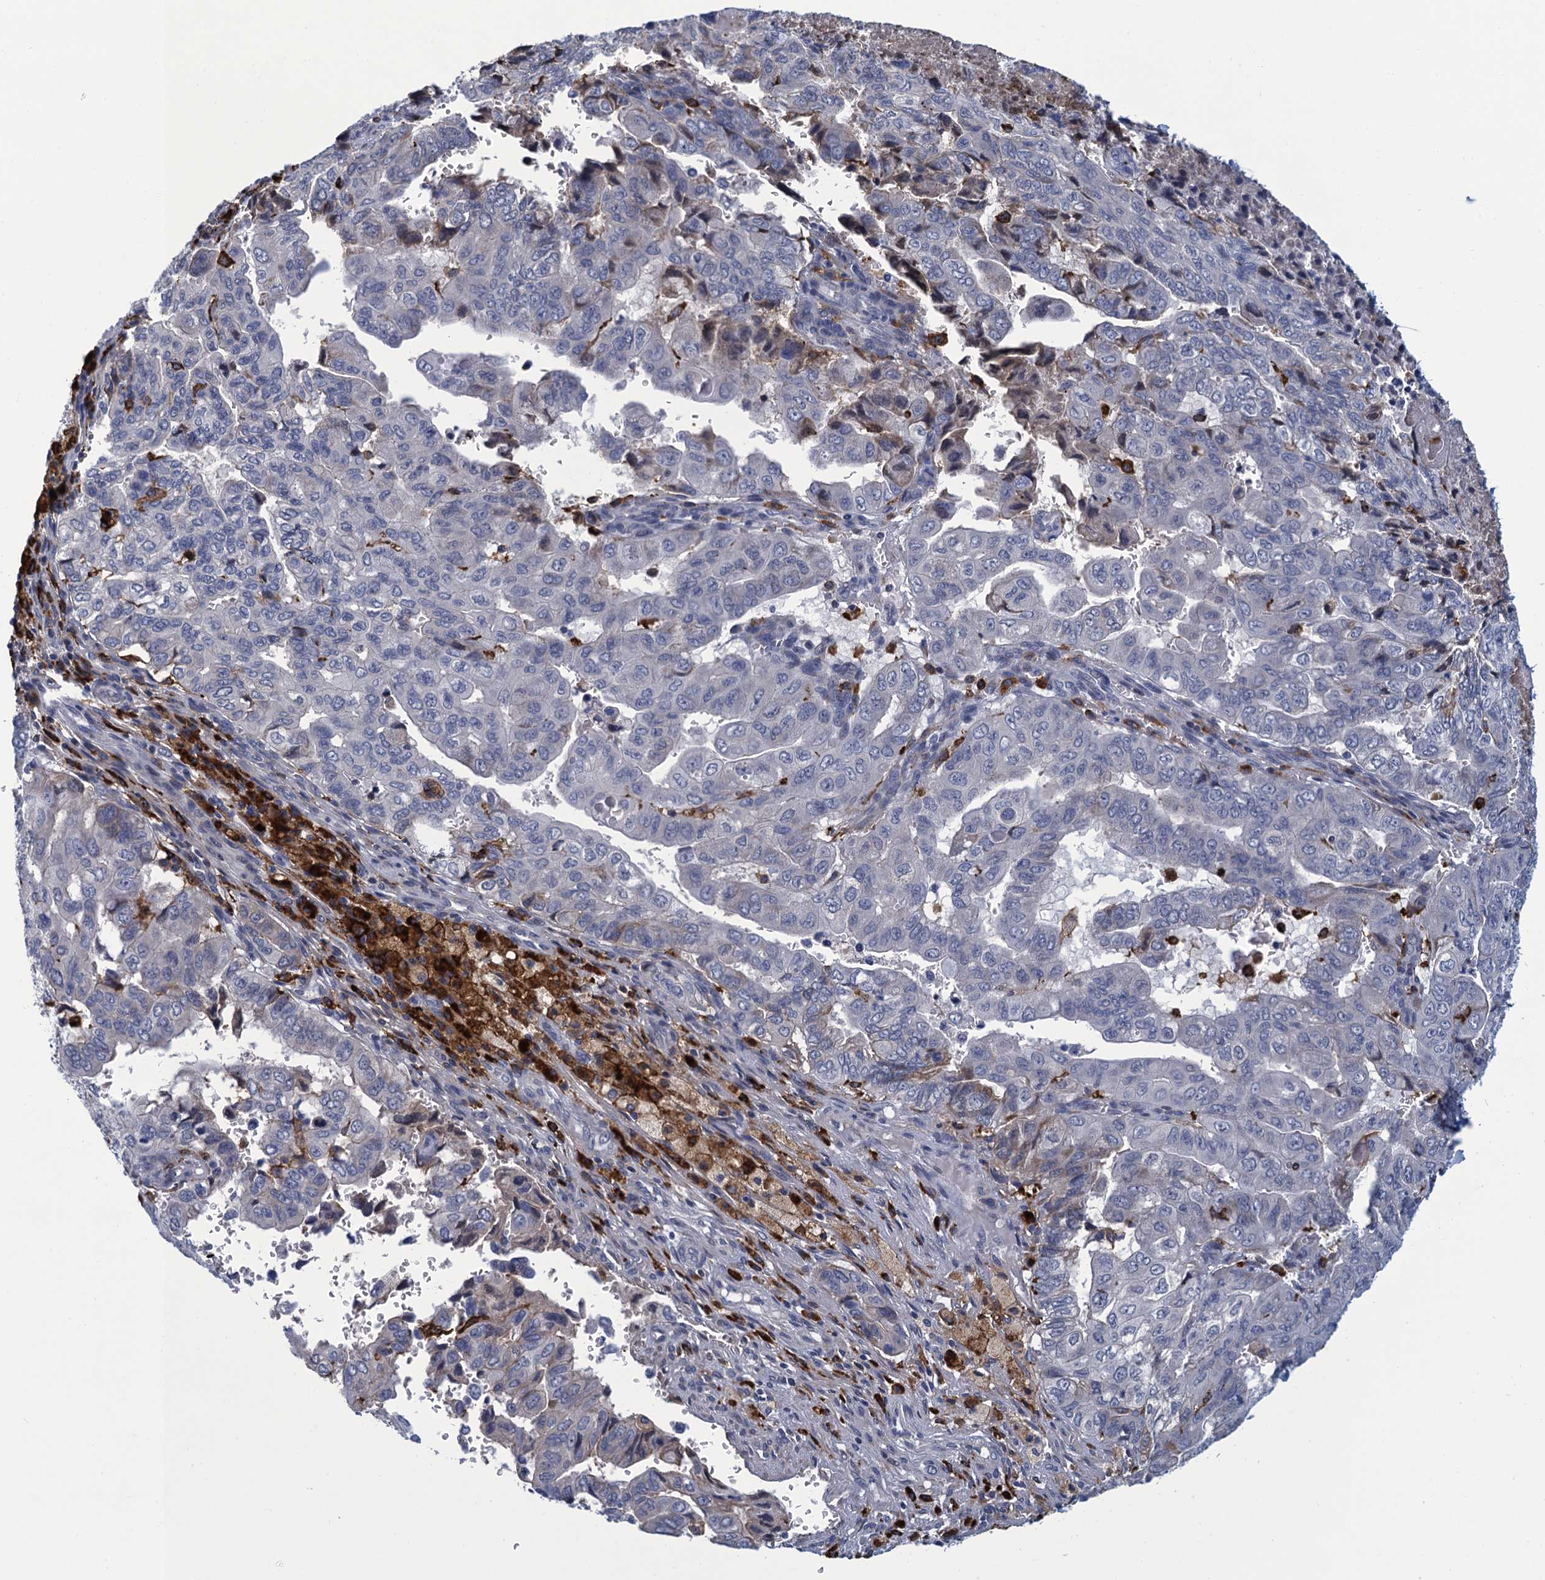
{"staining": {"intensity": "negative", "quantity": "none", "location": "none"}, "tissue": "pancreatic cancer", "cell_type": "Tumor cells", "image_type": "cancer", "snomed": [{"axis": "morphology", "description": "Adenocarcinoma, NOS"}, {"axis": "topography", "description": "Pancreas"}], "caption": "Immunohistochemical staining of pancreatic adenocarcinoma exhibits no significant positivity in tumor cells.", "gene": "DNHD1", "patient": {"sex": "male", "age": 51}}